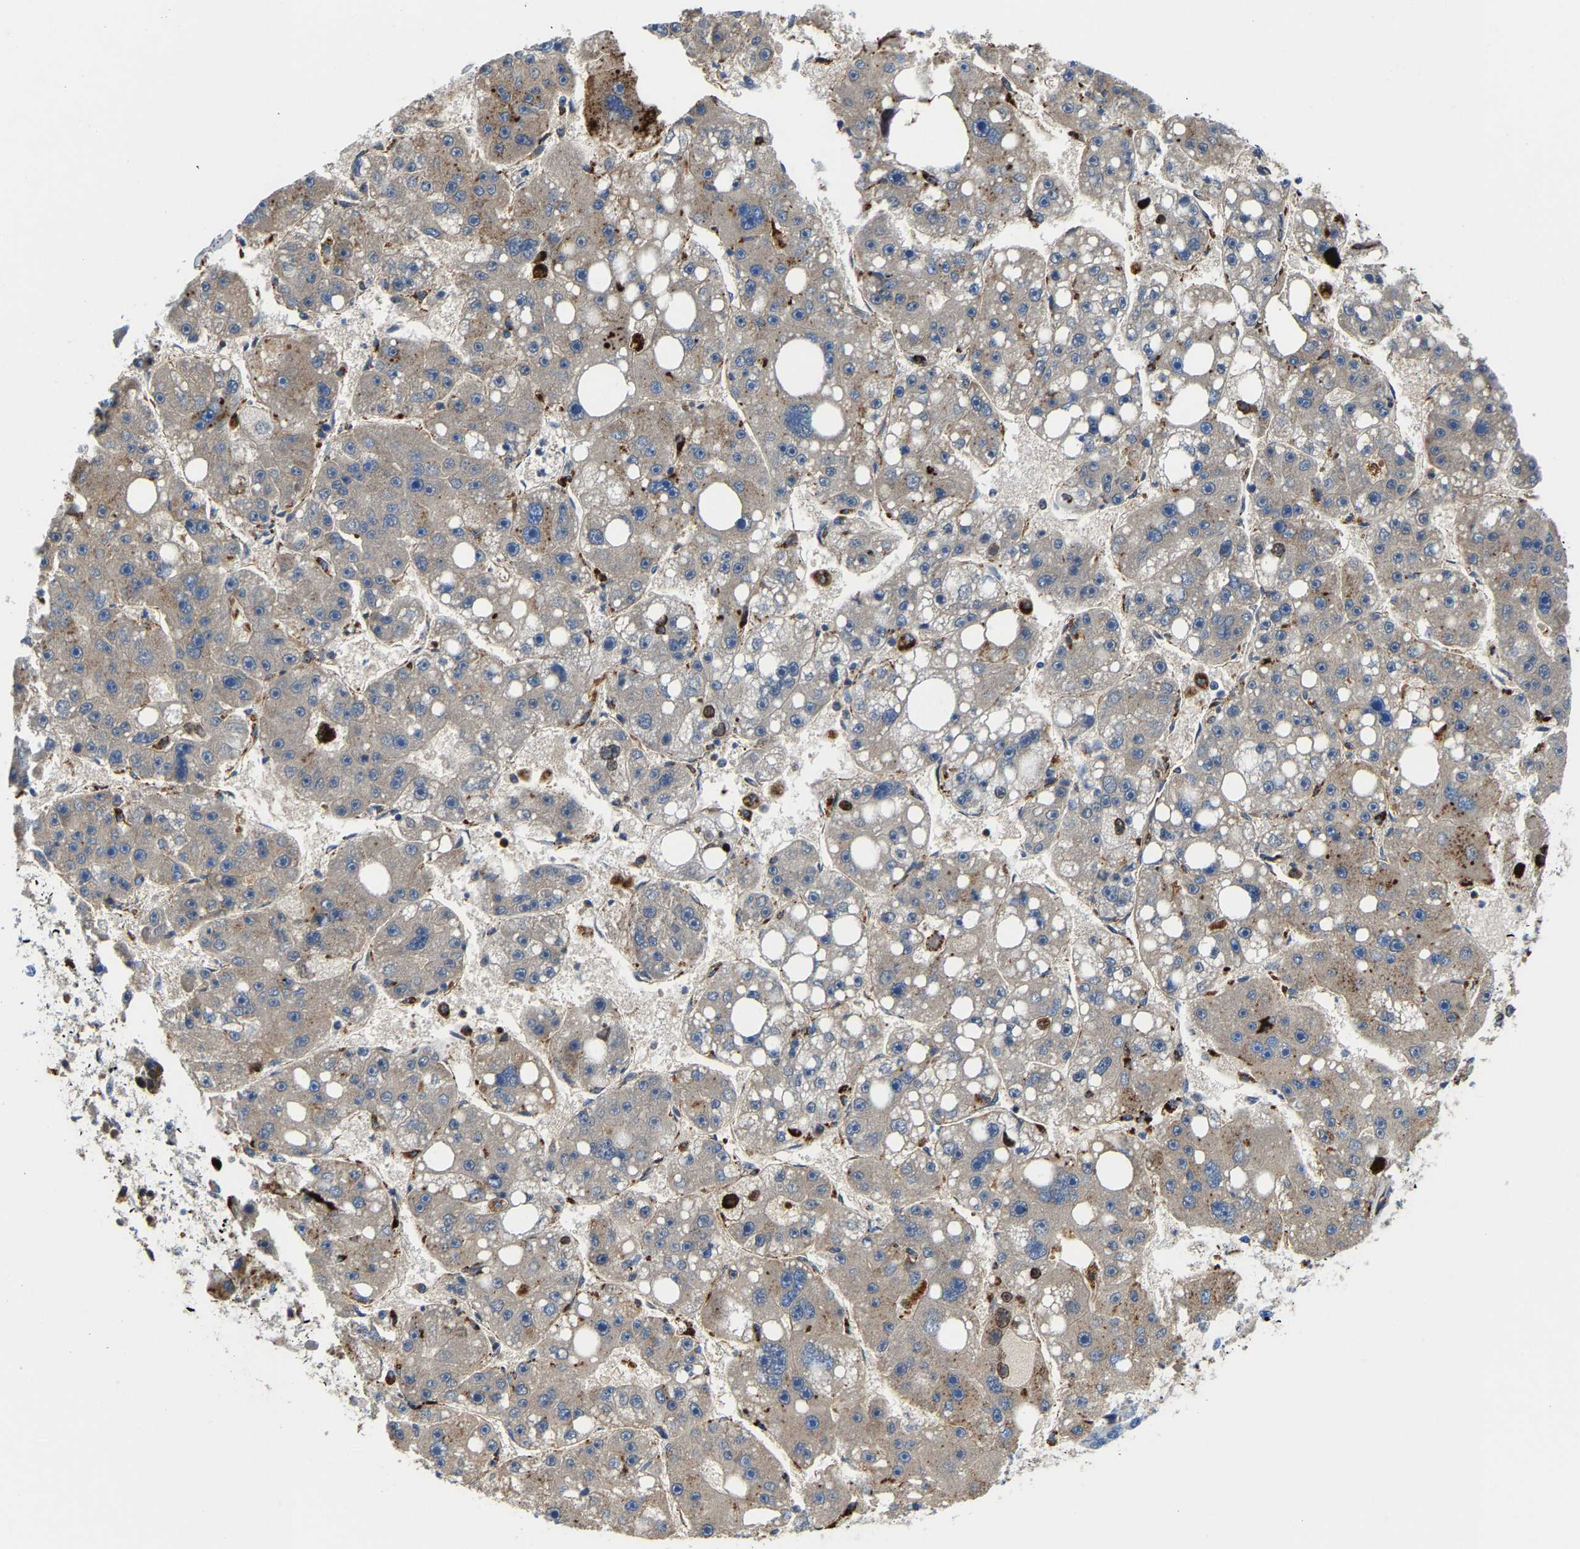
{"staining": {"intensity": "weak", "quantity": "<25%", "location": "cytoplasmic/membranous"}, "tissue": "liver cancer", "cell_type": "Tumor cells", "image_type": "cancer", "snomed": [{"axis": "morphology", "description": "Cholangiocarcinoma"}, {"axis": "topography", "description": "Liver"}], "caption": "Protein analysis of liver cancer (cholangiocarcinoma) displays no significant positivity in tumor cells.", "gene": "DPP7", "patient": {"sex": "male", "age": 50}}